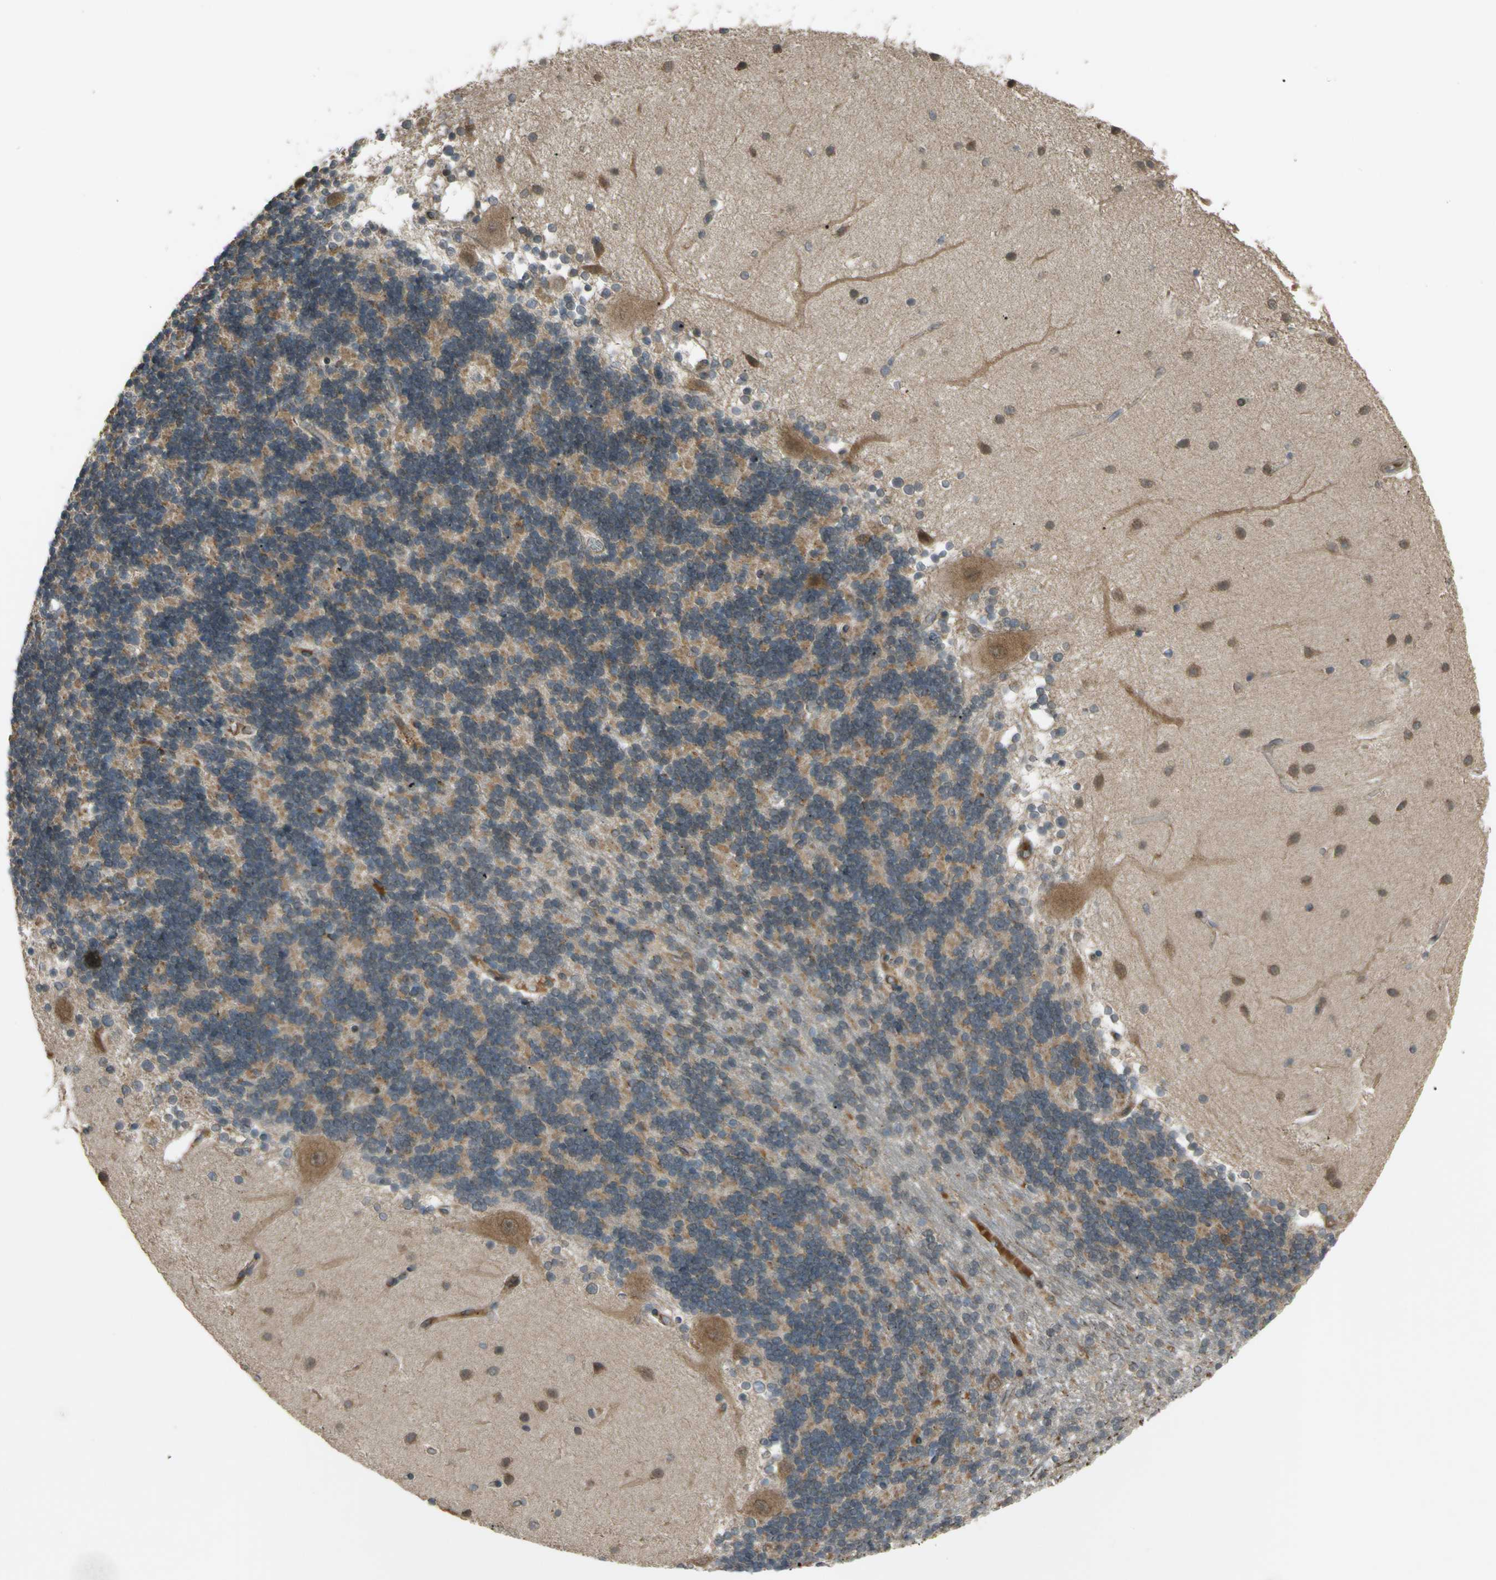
{"staining": {"intensity": "weak", "quantity": "25%-75%", "location": "cytoplasmic/membranous"}, "tissue": "cerebellum", "cell_type": "Cells in granular layer", "image_type": "normal", "snomed": [{"axis": "morphology", "description": "Normal tissue, NOS"}, {"axis": "topography", "description": "Cerebellum"}], "caption": "Cerebellum stained with a protein marker exhibits weak staining in cells in granular layer.", "gene": "FLII", "patient": {"sex": "female", "age": 54}}